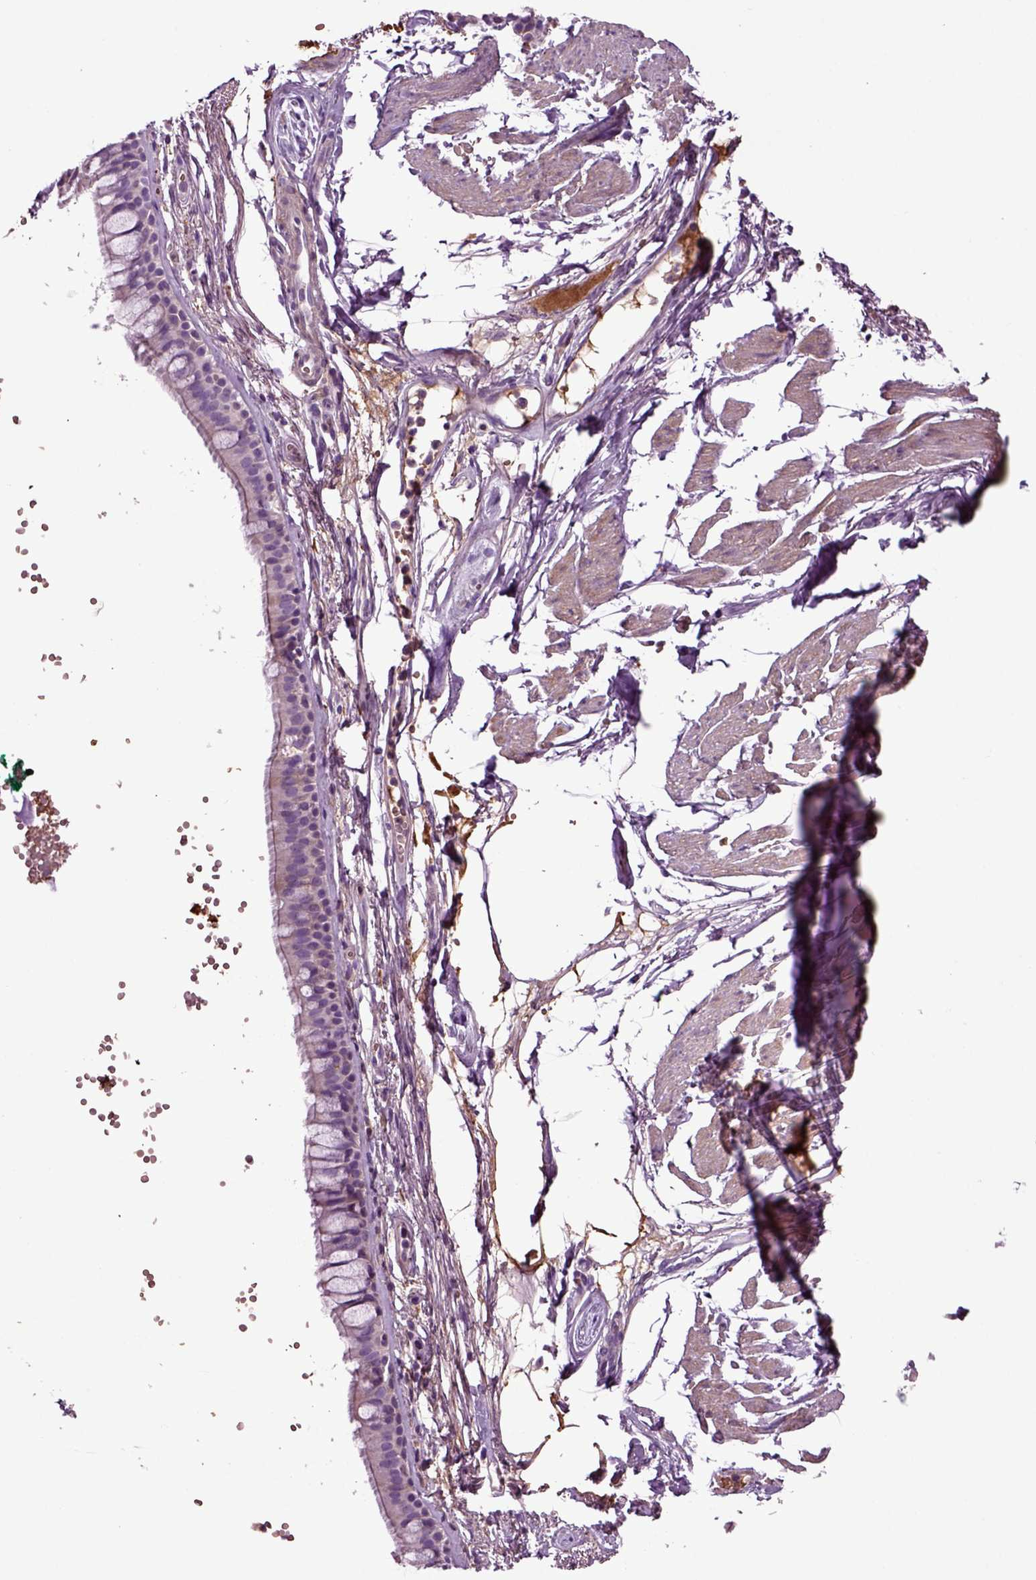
{"staining": {"intensity": "weak", "quantity": "<25%", "location": "cytoplasmic/membranous"}, "tissue": "soft tissue", "cell_type": "Fibroblasts", "image_type": "normal", "snomed": [{"axis": "morphology", "description": "Normal tissue, NOS"}, {"axis": "morphology", "description": "Squamous cell carcinoma, NOS"}, {"axis": "topography", "description": "Cartilage tissue"}, {"axis": "topography", "description": "Lung"}], "caption": "Fibroblasts show no significant positivity in unremarkable soft tissue. The staining was performed using DAB to visualize the protein expression in brown, while the nuclei were stained in blue with hematoxylin (Magnification: 20x).", "gene": "SPON1", "patient": {"sex": "male", "age": 66}}